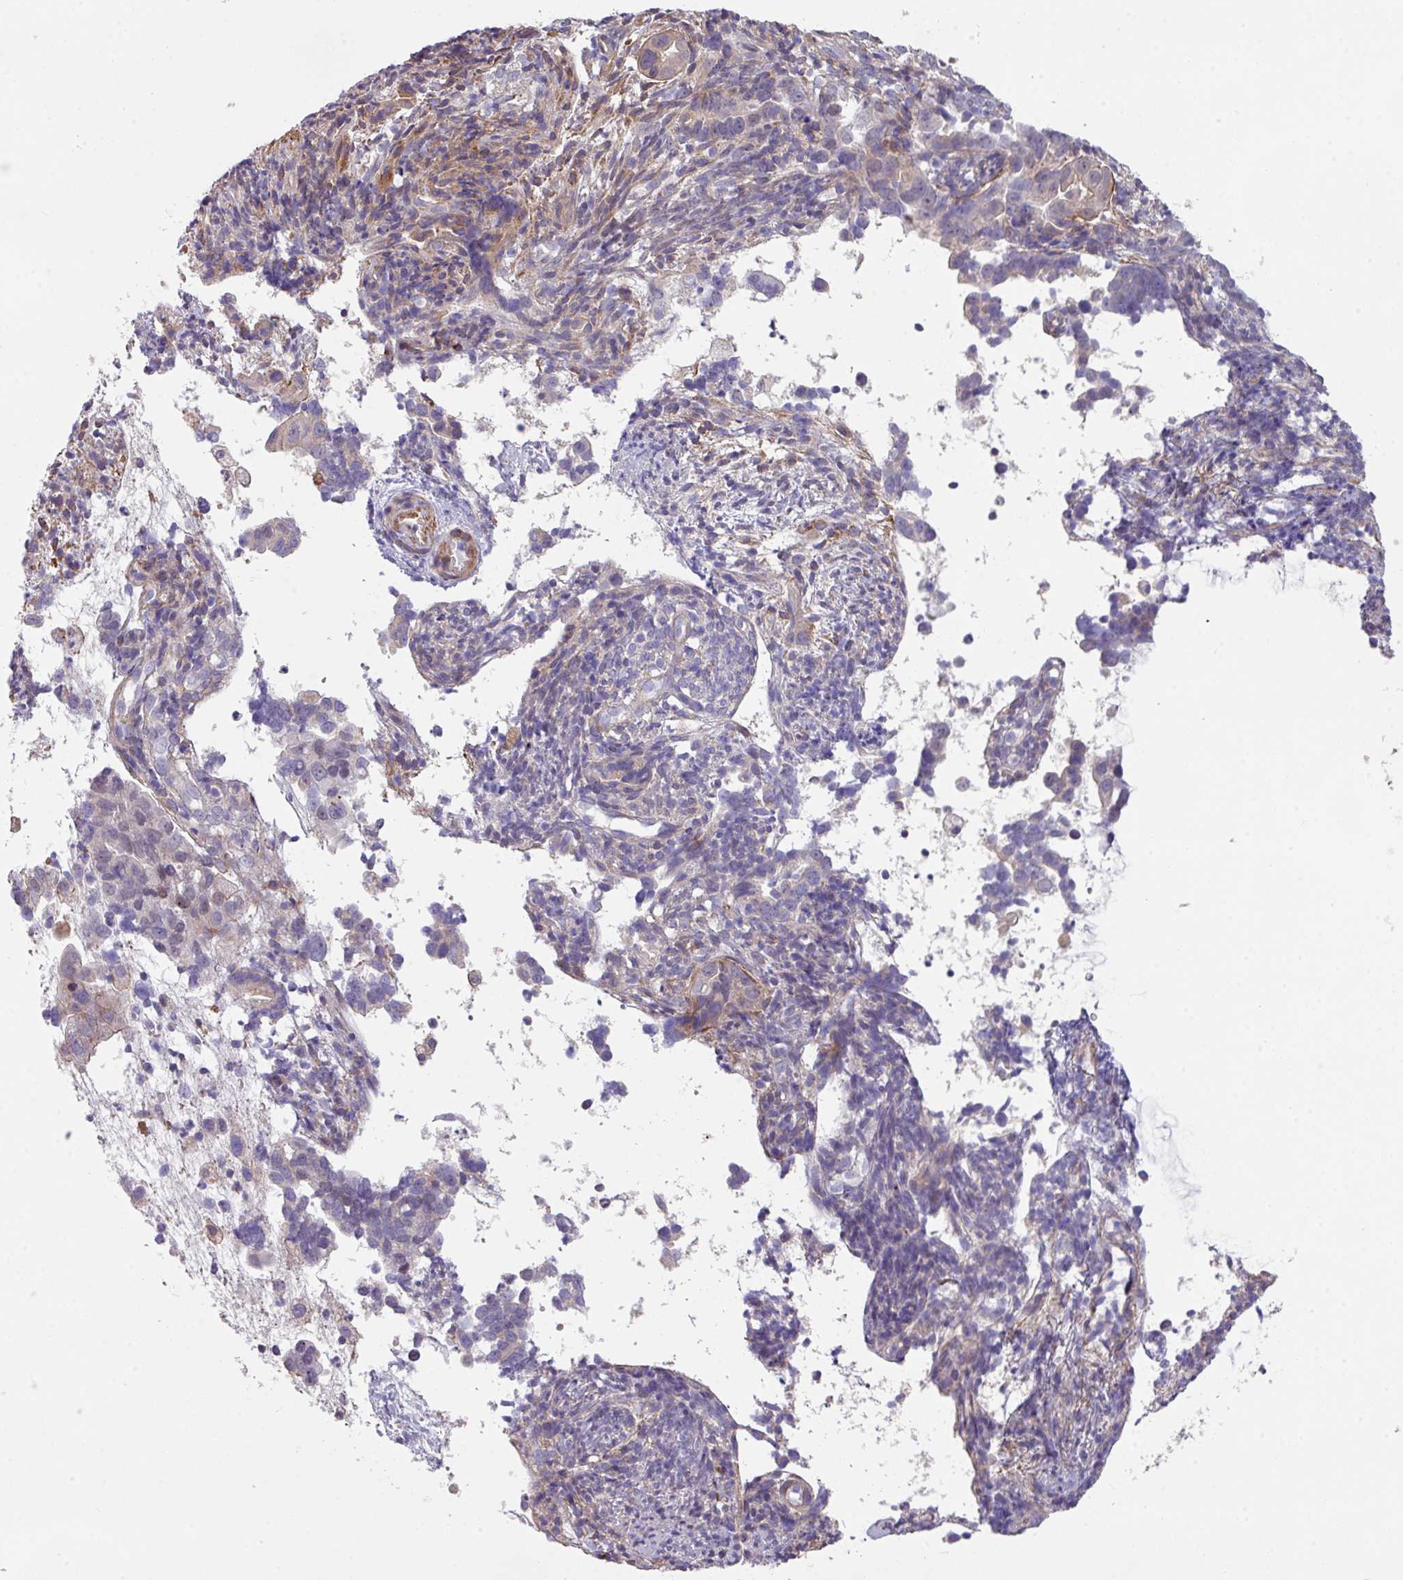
{"staining": {"intensity": "negative", "quantity": "none", "location": "none"}, "tissue": "endometrial cancer", "cell_type": "Tumor cells", "image_type": "cancer", "snomed": [{"axis": "morphology", "description": "Adenocarcinoma, NOS"}, {"axis": "topography", "description": "Endometrium"}], "caption": "Tumor cells show no significant protein positivity in endometrial cancer. The staining is performed using DAB (3,3'-diaminobenzidine) brown chromogen with nuclei counter-stained in using hematoxylin.", "gene": "LRRC41", "patient": {"sex": "female", "age": 57}}